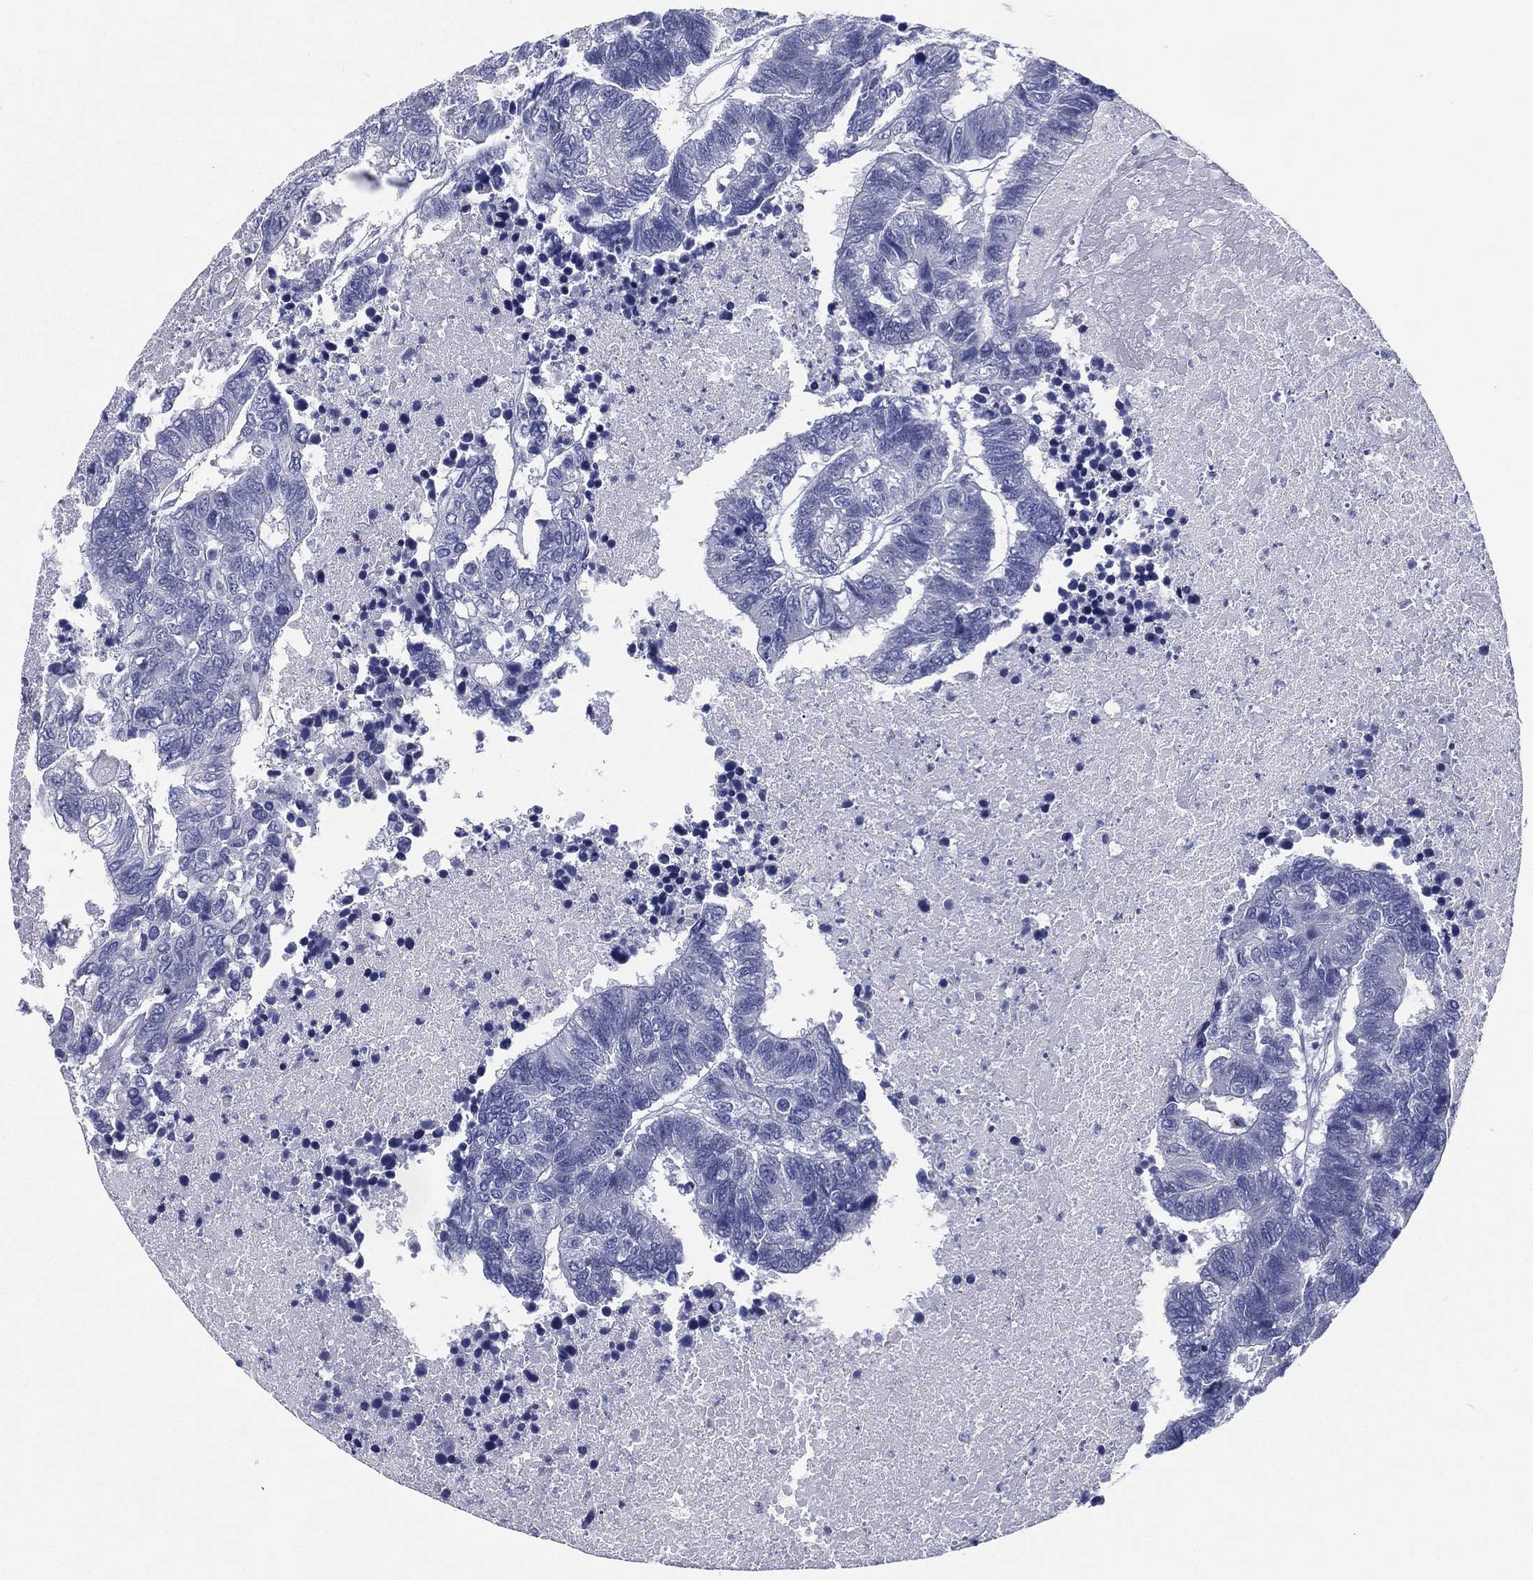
{"staining": {"intensity": "negative", "quantity": "none", "location": "none"}, "tissue": "colorectal cancer", "cell_type": "Tumor cells", "image_type": "cancer", "snomed": [{"axis": "morphology", "description": "Adenocarcinoma, NOS"}, {"axis": "topography", "description": "Colon"}], "caption": "Colorectal cancer (adenocarcinoma) was stained to show a protein in brown. There is no significant staining in tumor cells.", "gene": "RSPH4A", "patient": {"sex": "female", "age": 48}}